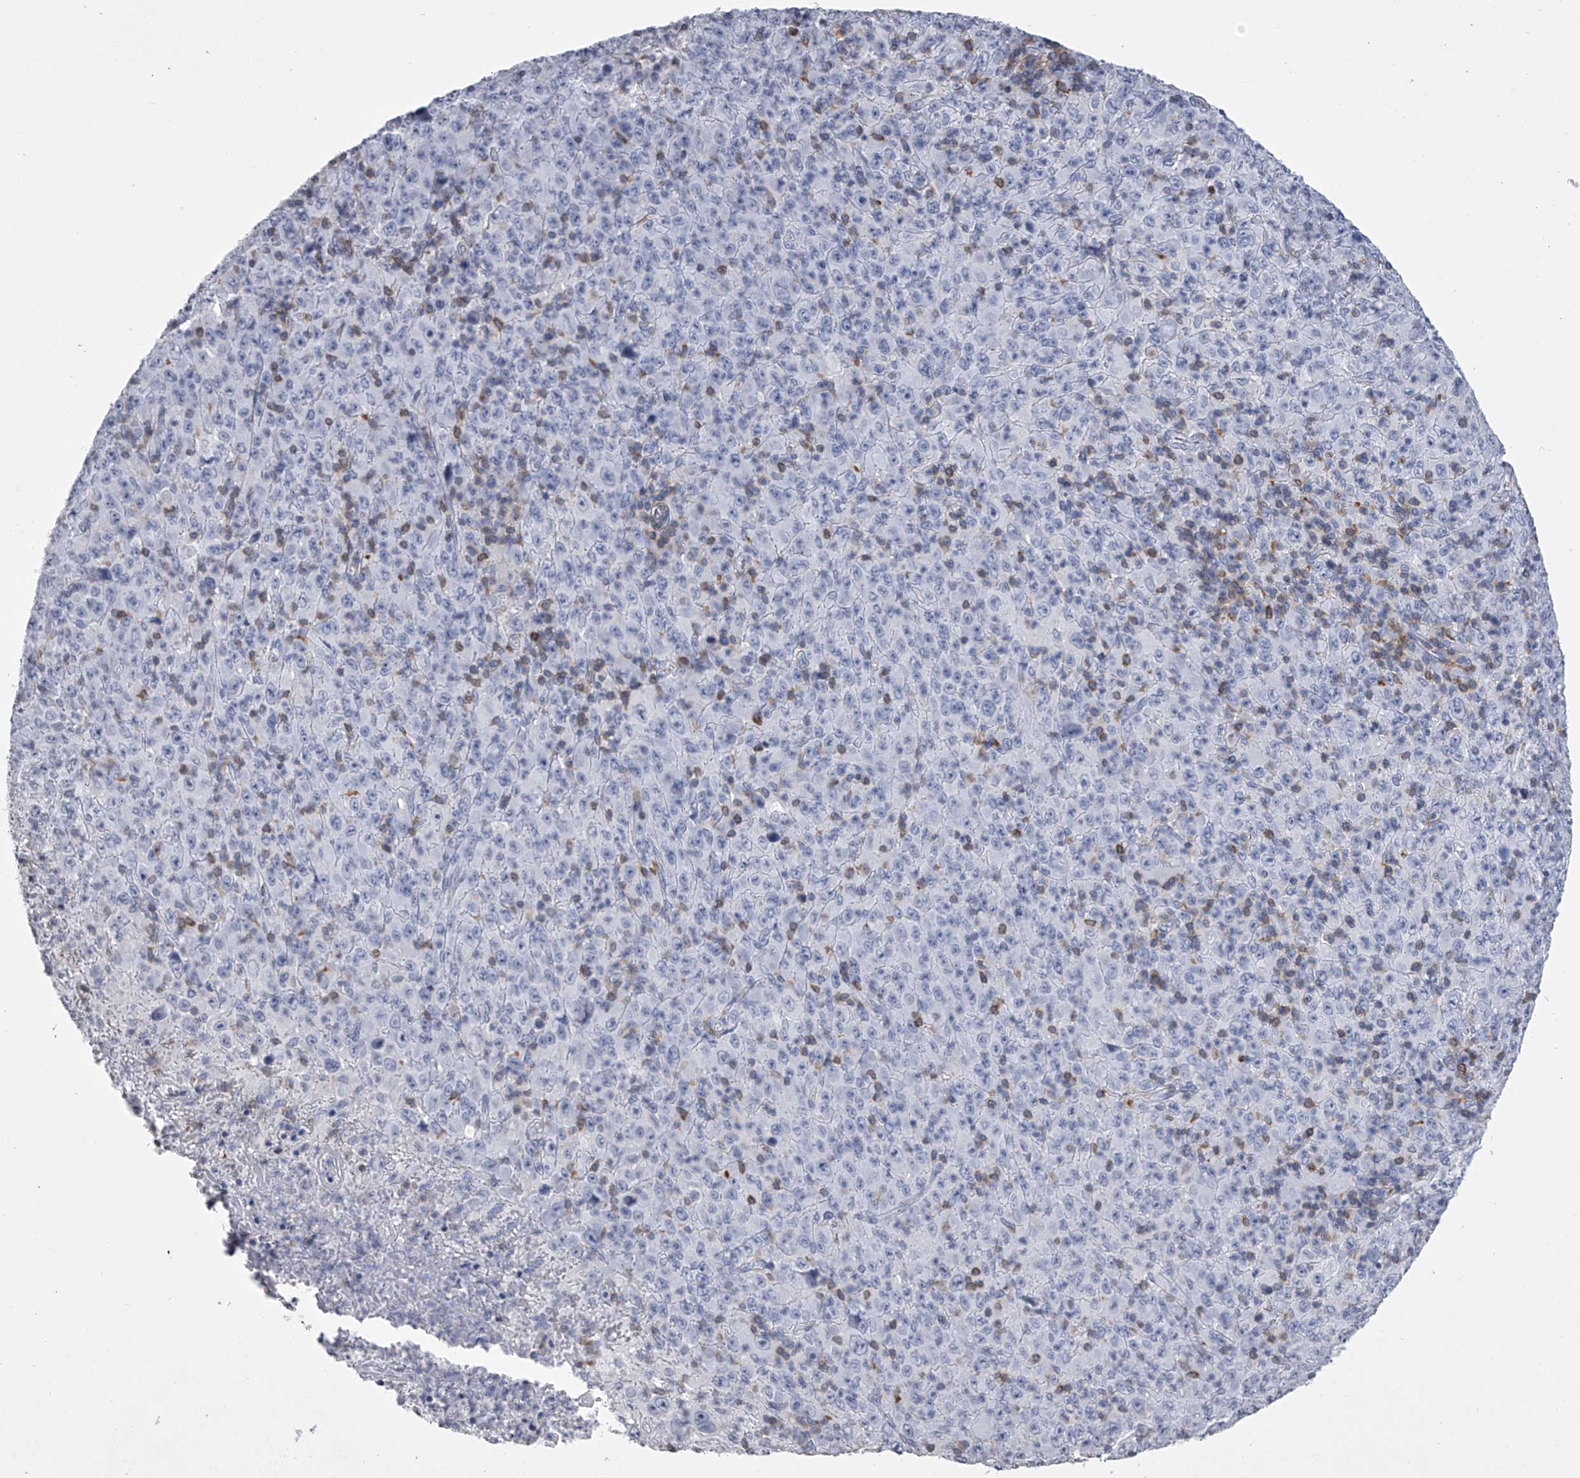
{"staining": {"intensity": "negative", "quantity": "none", "location": "none"}, "tissue": "melanoma", "cell_type": "Tumor cells", "image_type": "cancer", "snomed": [{"axis": "morphology", "description": "Malignant melanoma, Metastatic site"}, {"axis": "topography", "description": "Skin"}], "caption": "Melanoma was stained to show a protein in brown. There is no significant staining in tumor cells.", "gene": "TASP1", "patient": {"sex": "female", "age": 56}}